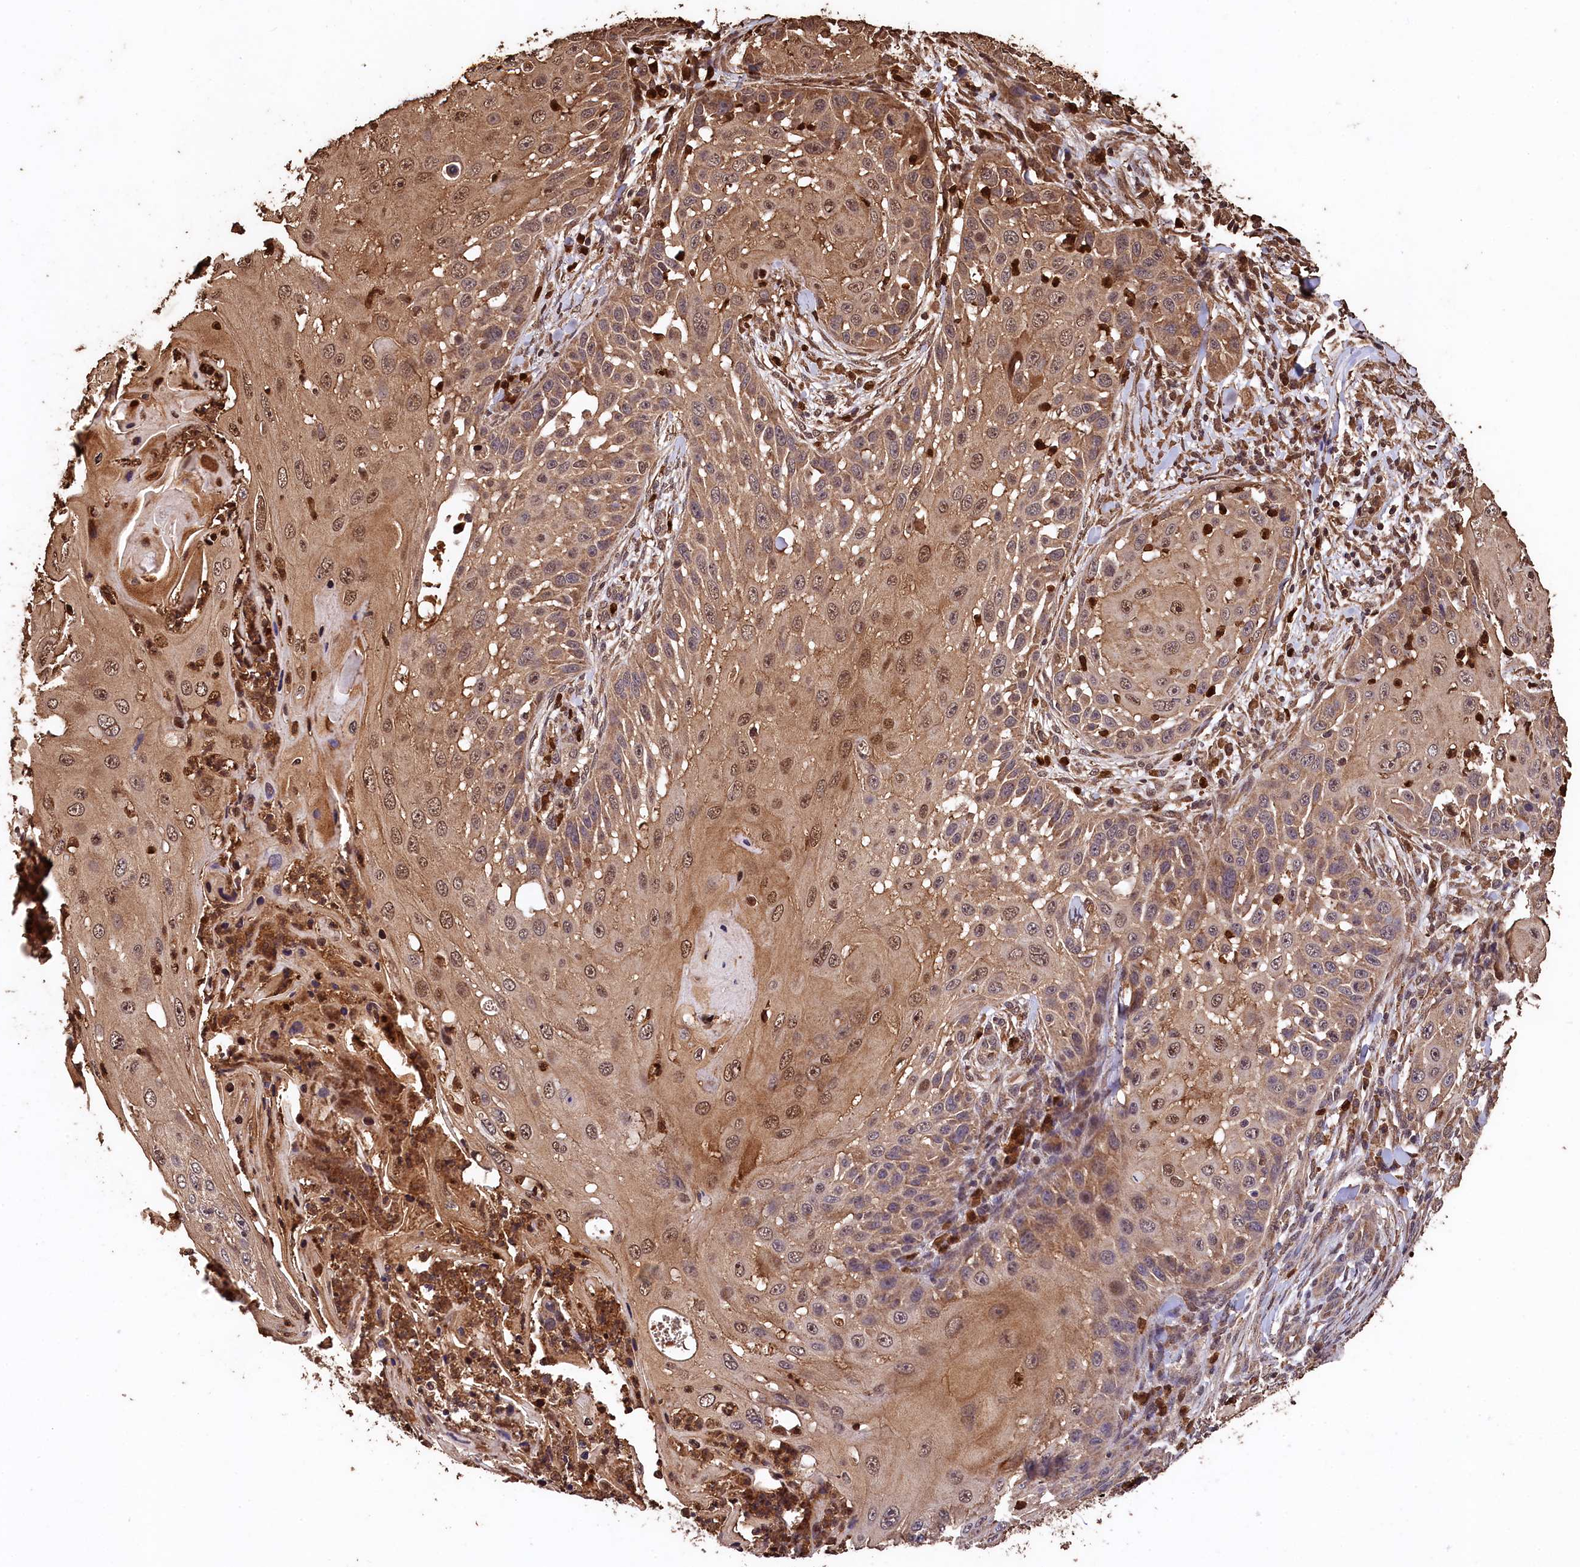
{"staining": {"intensity": "moderate", "quantity": ">75%", "location": "cytoplasmic/membranous,nuclear"}, "tissue": "skin cancer", "cell_type": "Tumor cells", "image_type": "cancer", "snomed": [{"axis": "morphology", "description": "Squamous cell carcinoma, NOS"}, {"axis": "topography", "description": "Skin"}], "caption": "DAB immunohistochemical staining of squamous cell carcinoma (skin) shows moderate cytoplasmic/membranous and nuclear protein expression in approximately >75% of tumor cells.", "gene": "CEP57L1", "patient": {"sex": "female", "age": 44}}